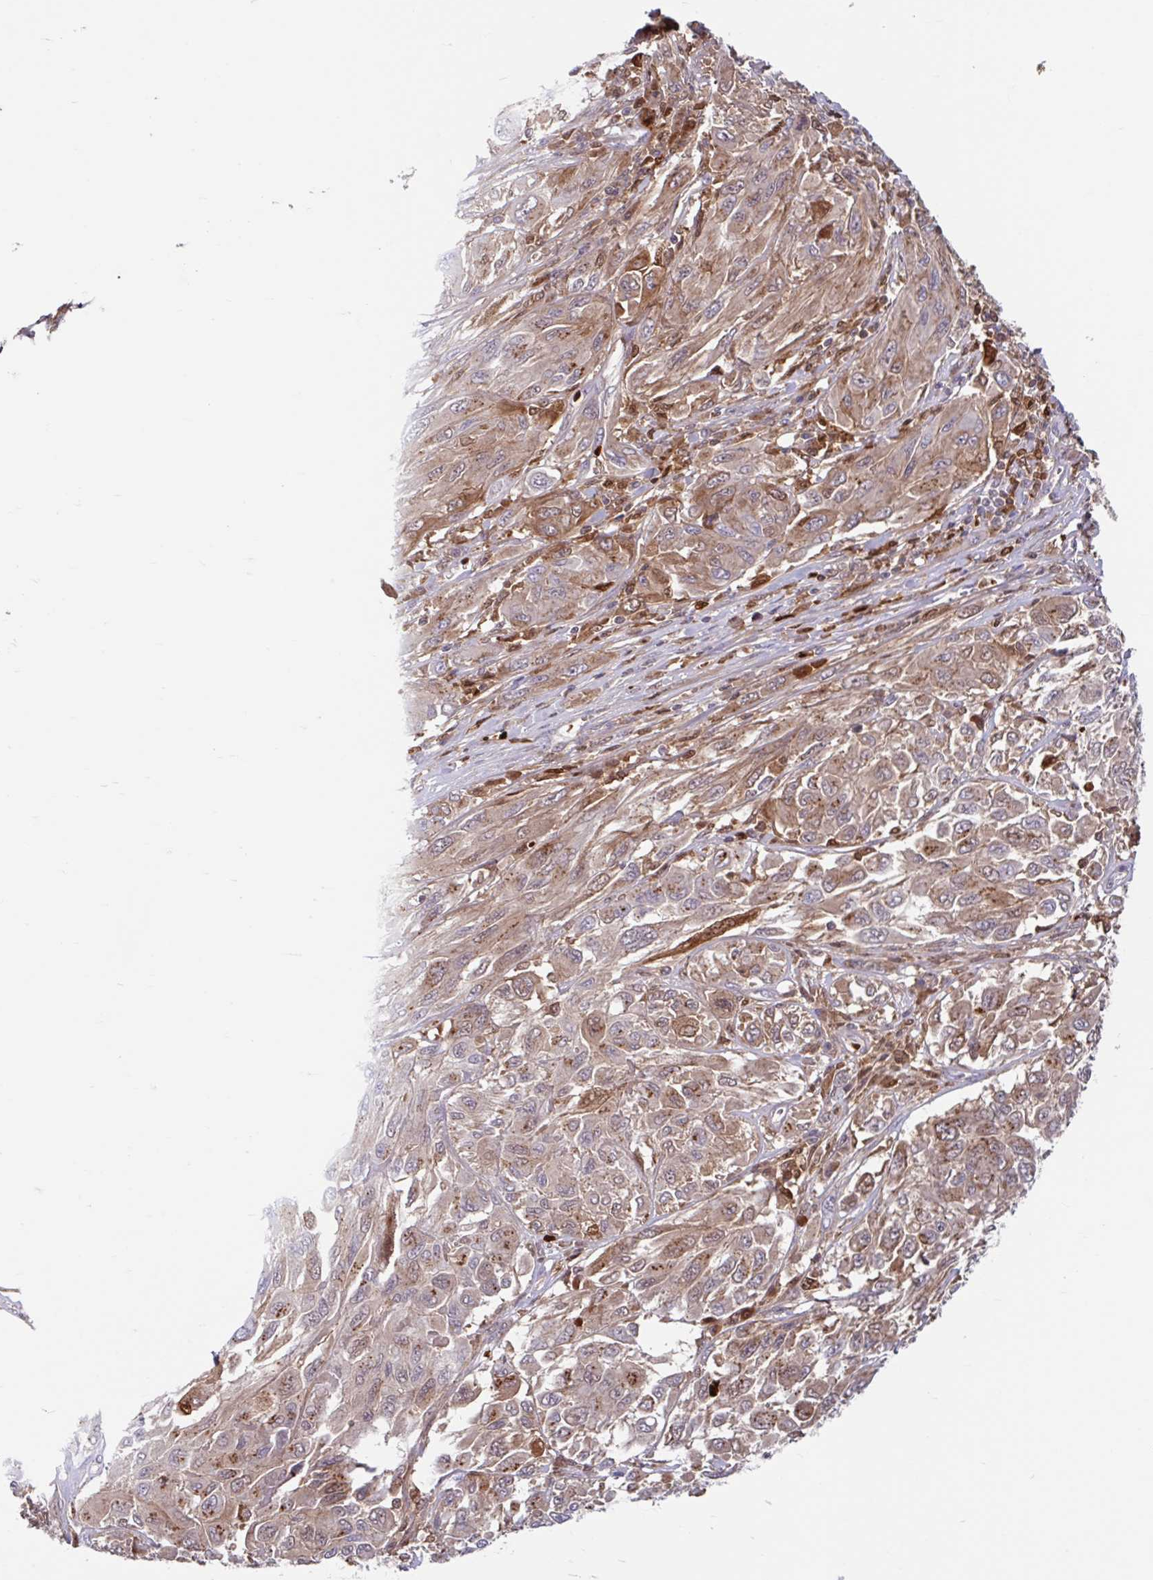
{"staining": {"intensity": "moderate", "quantity": ">75%", "location": "cytoplasmic/membranous,nuclear"}, "tissue": "melanoma", "cell_type": "Tumor cells", "image_type": "cancer", "snomed": [{"axis": "morphology", "description": "Malignant melanoma, NOS"}, {"axis": "topography", "description": "Skin"}], "caption": "The image demonstrates staining of melanoma, revealing moderate cytoplasmic/membranous and nuclear protein staining (brown color) within tumor cells. The protein of interest is shown in brown color, while the nuclei are stained blue.", "gene": "BLVRA", "patient": {"sex": "female", "age": 91}}